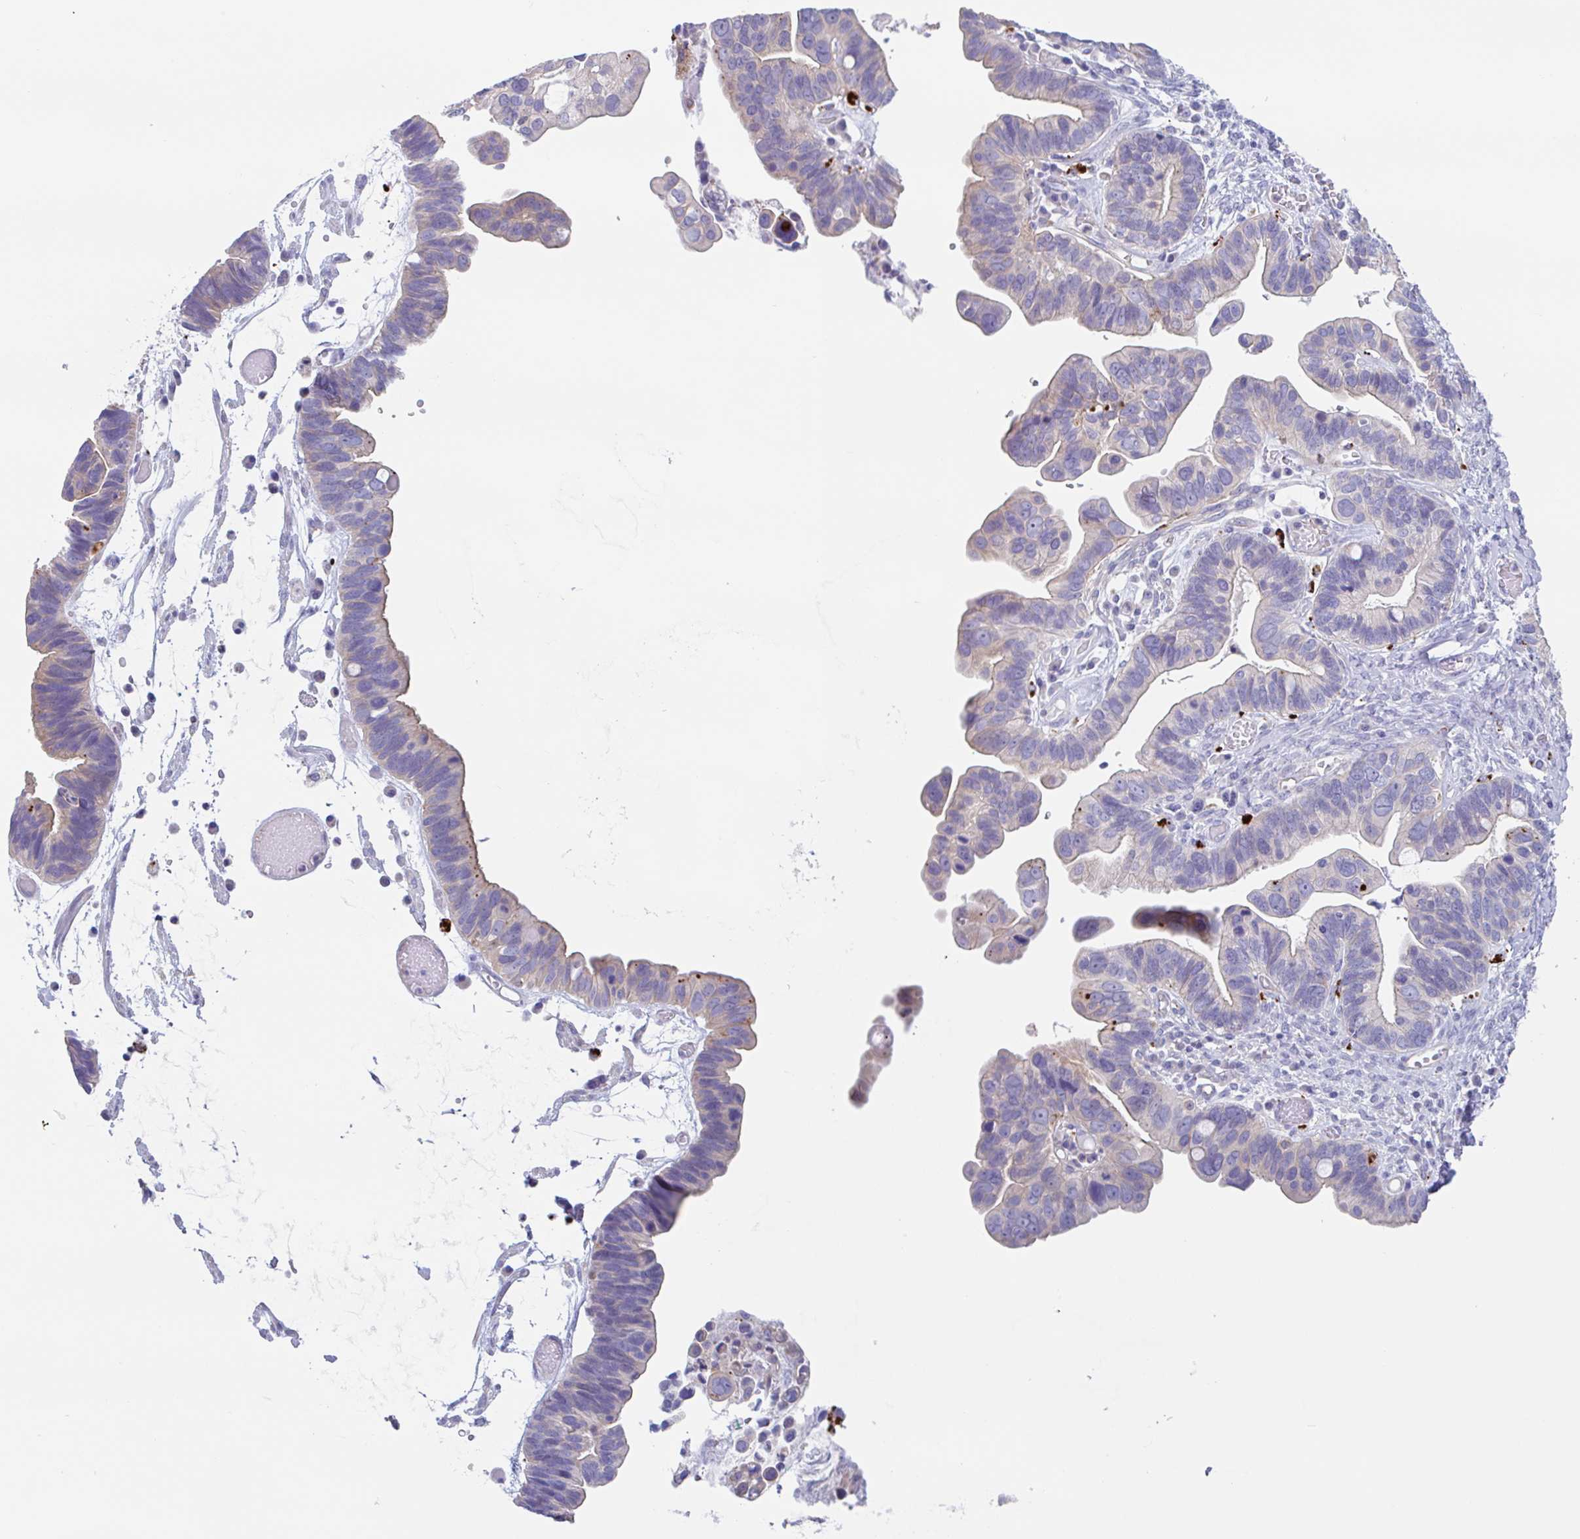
{"staining": {"intensity": "weak", "quantity": "<25%", "location": "cytoplasmic/membranous"}, "tissue": "ovarian cancer", "cell_type": "Tumor cells", "image_type": "cancer", "snomed": [{"axis": "morphology", "description": "Cystadenocarcinoma, serous, NOS"}, {"axis": "topography", "description": "Ovary"}], "caption": "DAB (3,3'-diaminobenzidine) immunohistochemical staining of human ovarian cancer exhibits no significant positivity in tumor cells. (Brightfield microscopy of DAB IHC at high magnification).", "gene": "LENG9", "patient": {"sex": "female", "age": 56}}